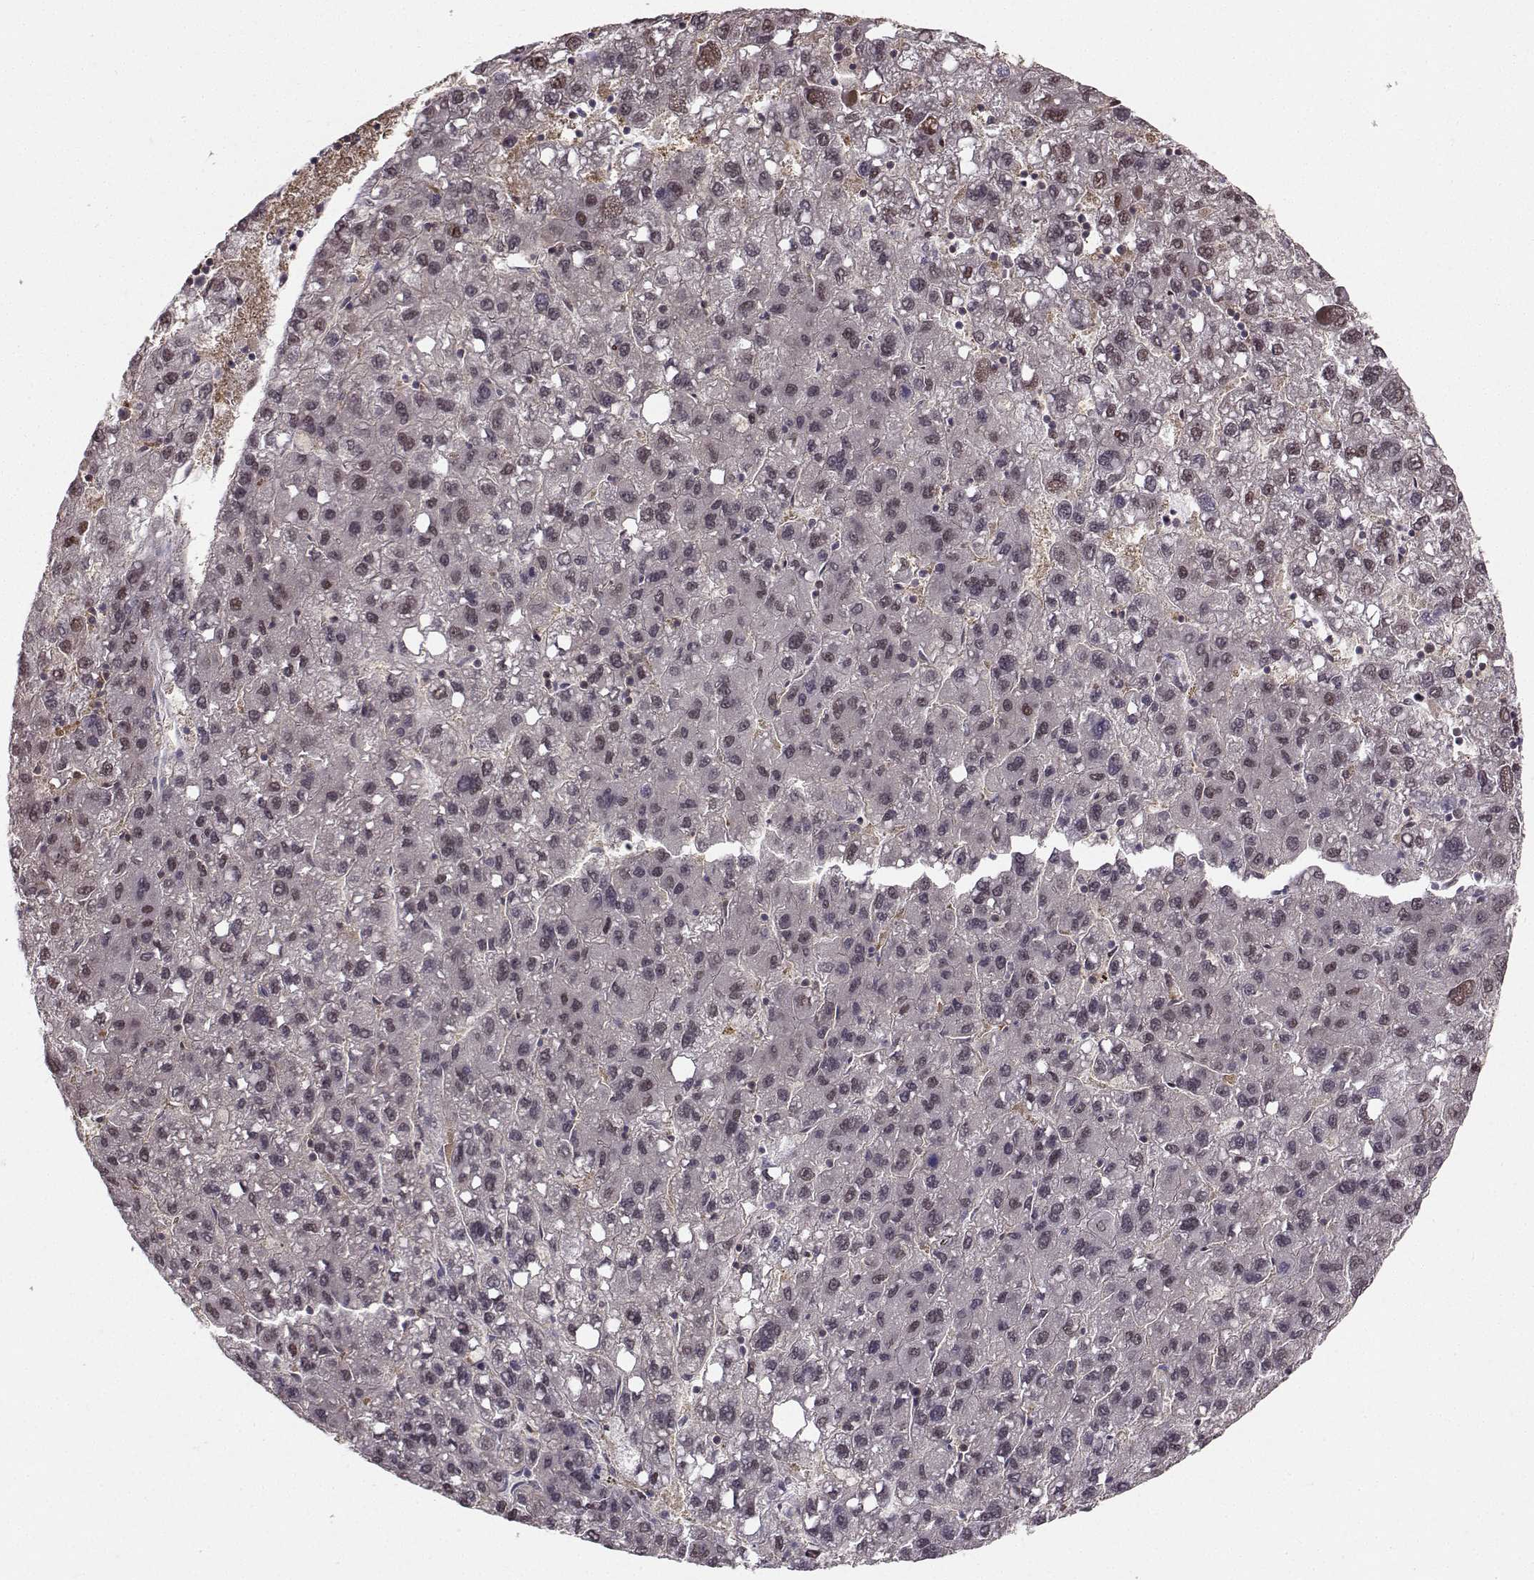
{"staining": {"intensity": "negative", "quantity": "none", "location": "none"}, "tissue": "liver cancer", "cell_type": "Tumor cells", "image_type": "cancer", "snomed": [{"axis": "morphology", "description": "Carcinoma, Hepatocellular, NOS"}, {"axis": "topography", "description": "Liver"}], "caption": "Tumor cells are negative for protein expression in human hepatocellular carcinoma (liver). The staining was performed using DAB (3,3'-diaminobenzidine) to visualize the protein expression in brown, while the nuclei were stained in blue with hematoxylin (Magnification: 20x).", "gene": "PKP2", "patient": {"sex": "female", "age": 82}}